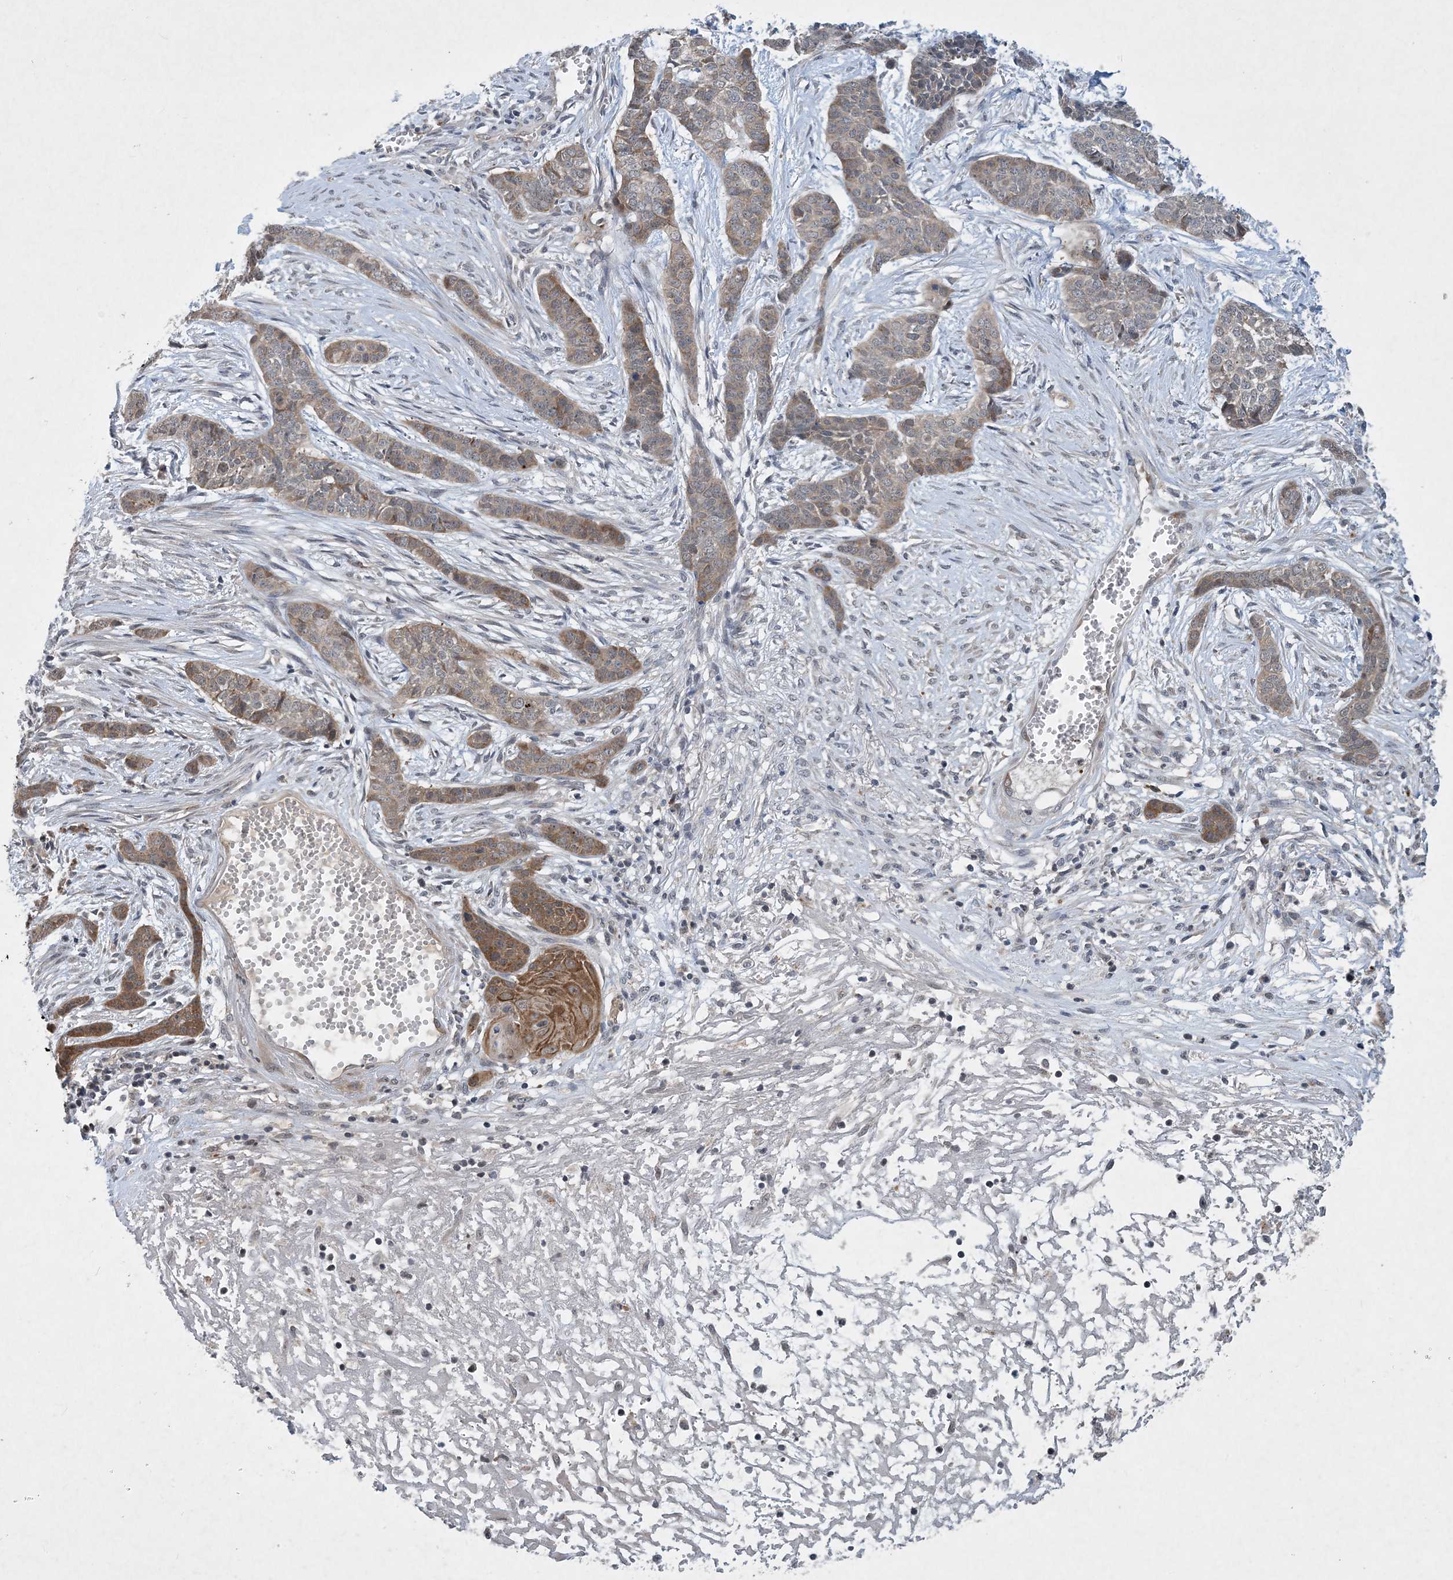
{"staining": {"intensity": "moderate", "quantity": "25%-75%", "location": "cytoplasmic/membranous"}, "tissue": "skin cancer", "cell_type": "Tumor cells", "image_type": "cancer", "snomed": [{"axis": "morphology", "description": "Basal cell carcinoma"}, {"axis": "topography", "description": "Skin"}], "caption": "IHC image of skin basal cell carcinoma stained for a protein (brown), which exhibits medium levels of moderate cytoplasmic/membranous staining in approximately 25%-75% of tumor cells.", "gene": "TINAG", "patient": {"sex": "female", "age": 64}}